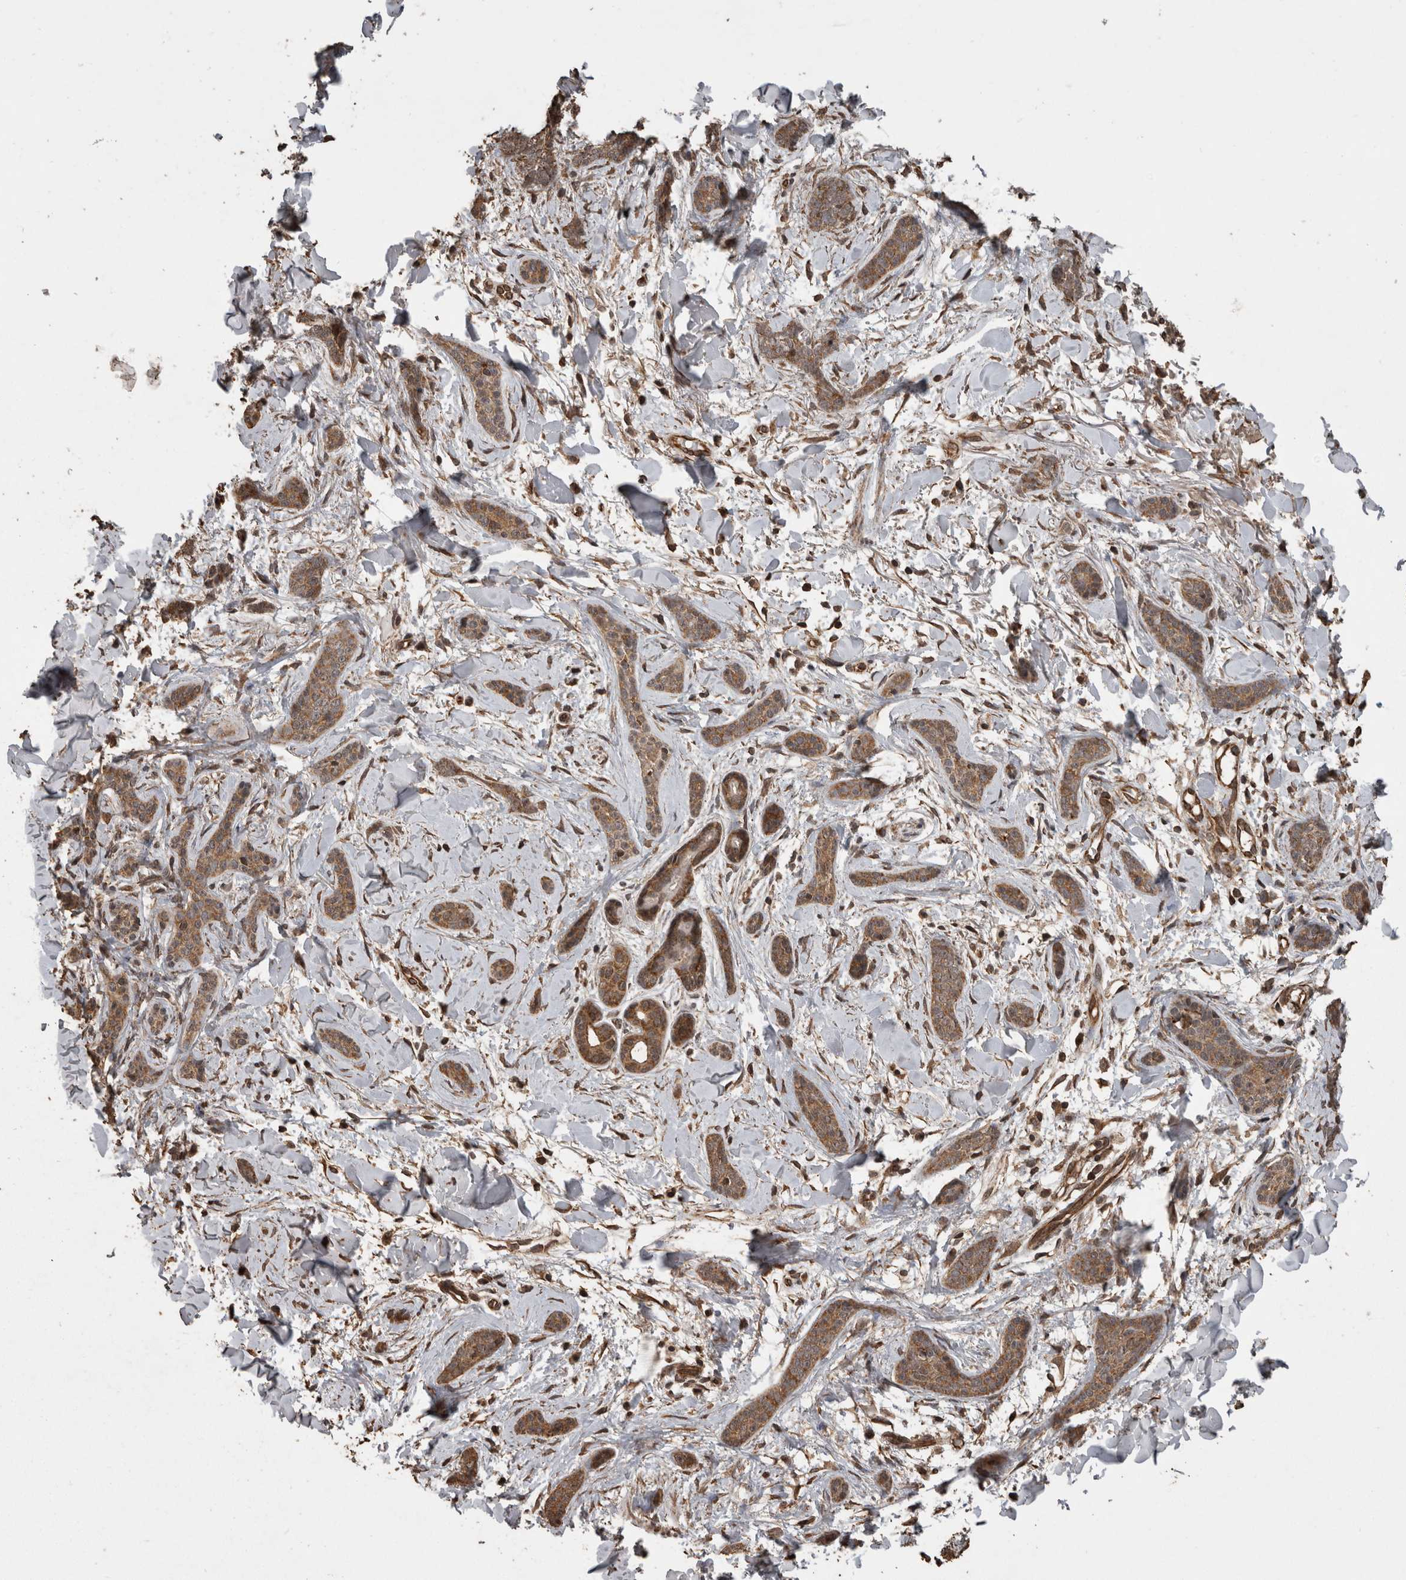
{"staining": {"intensity": "moderate", "quantity": ">75%", "location": "cytoplasmic/membranous"}, "tissue": "skin cancer", "cell_type": "Tumor cells", "image_type": "cancer", "snomed": [{"axis": "morphology", "description": "Basal cell carcinoma"}, {"axis": "morphology", "description": "Adnexal tumor, benign"}, {"axis": "topography", "description": "Skin"}], "caption": "Immunohistochemistry (IHC) micrograph of neoplastic tissue: human basal cell carcinoma (skin) stained using immunohistochemistry (IHC) shows medium levels of moderate protein expression localized specifically in the cytoplasmic/membranous of tumor cells, appearing as a cytoplasmic/membranous brown color.", "gene": "PINK1", "patient": {"sex": "female", "age": 42}}